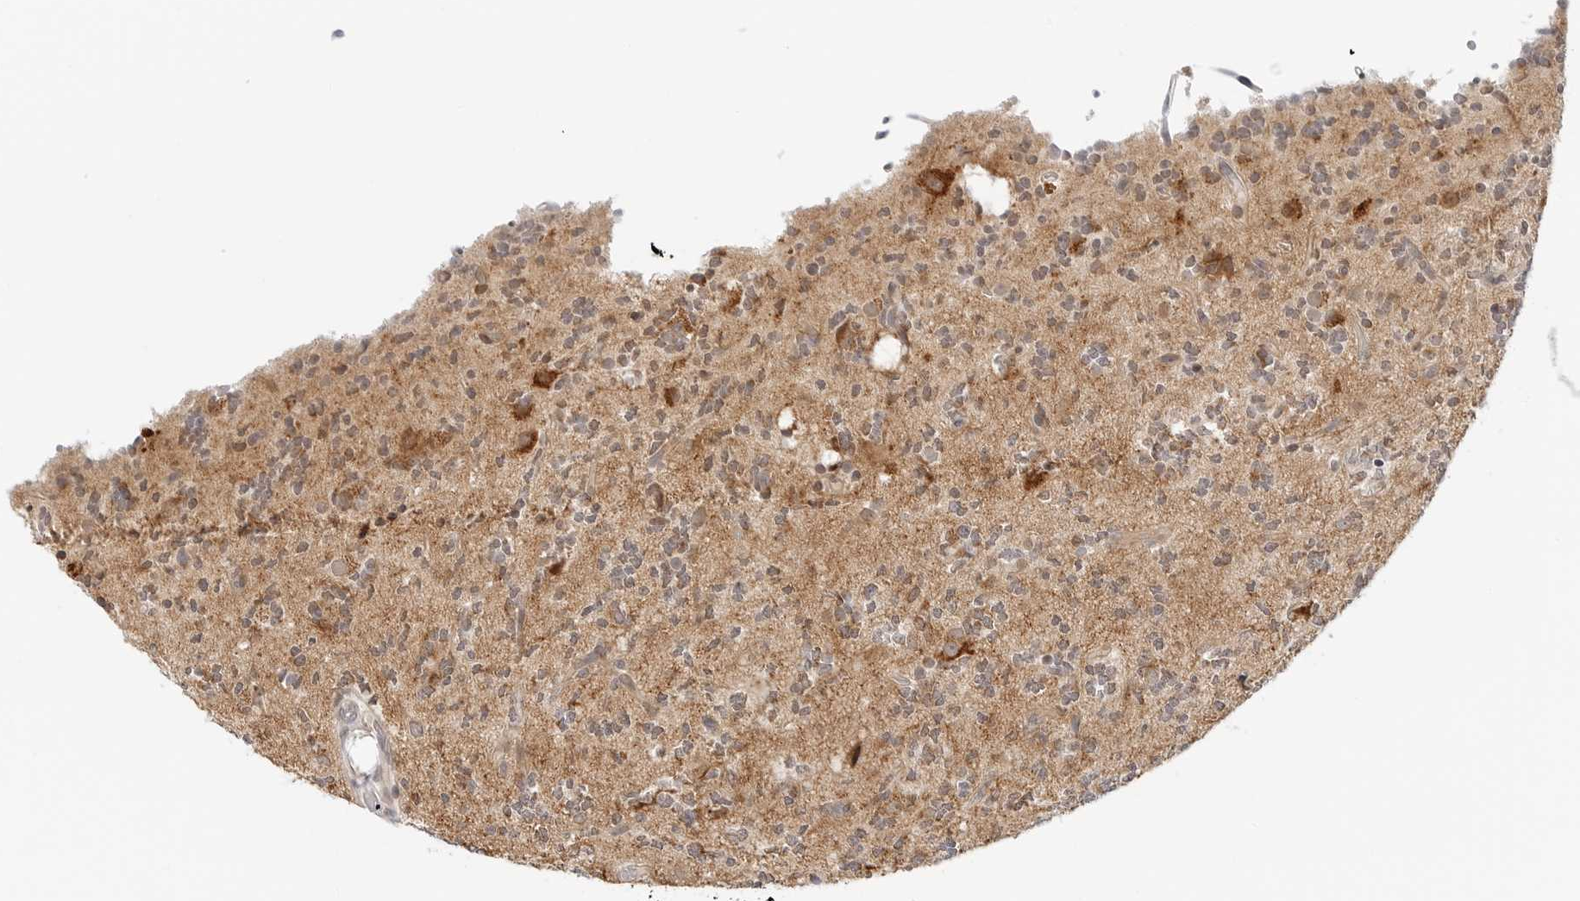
{"staining": {"intensity": "moderate", "quantity": "25%-75%", "location": "cytoplasmic/membranous"}, "tissue": "glioma", "cell_type": "Tumor cells", "image_type": "cancer", "snomed": [{"axis": "morphology", "description": "Glioma, malignant, High grade"}, {"axis": "topography", "description": "Brain"}], "caption": "Glioma tissue shows moderate cytoplasmic/membranous staining in about 25%-75% of tumor cells (IHC, brightfield microscopy, high magnification).", "gene": "DYRK4", "patient": {"sex": "female", "age": 62}}